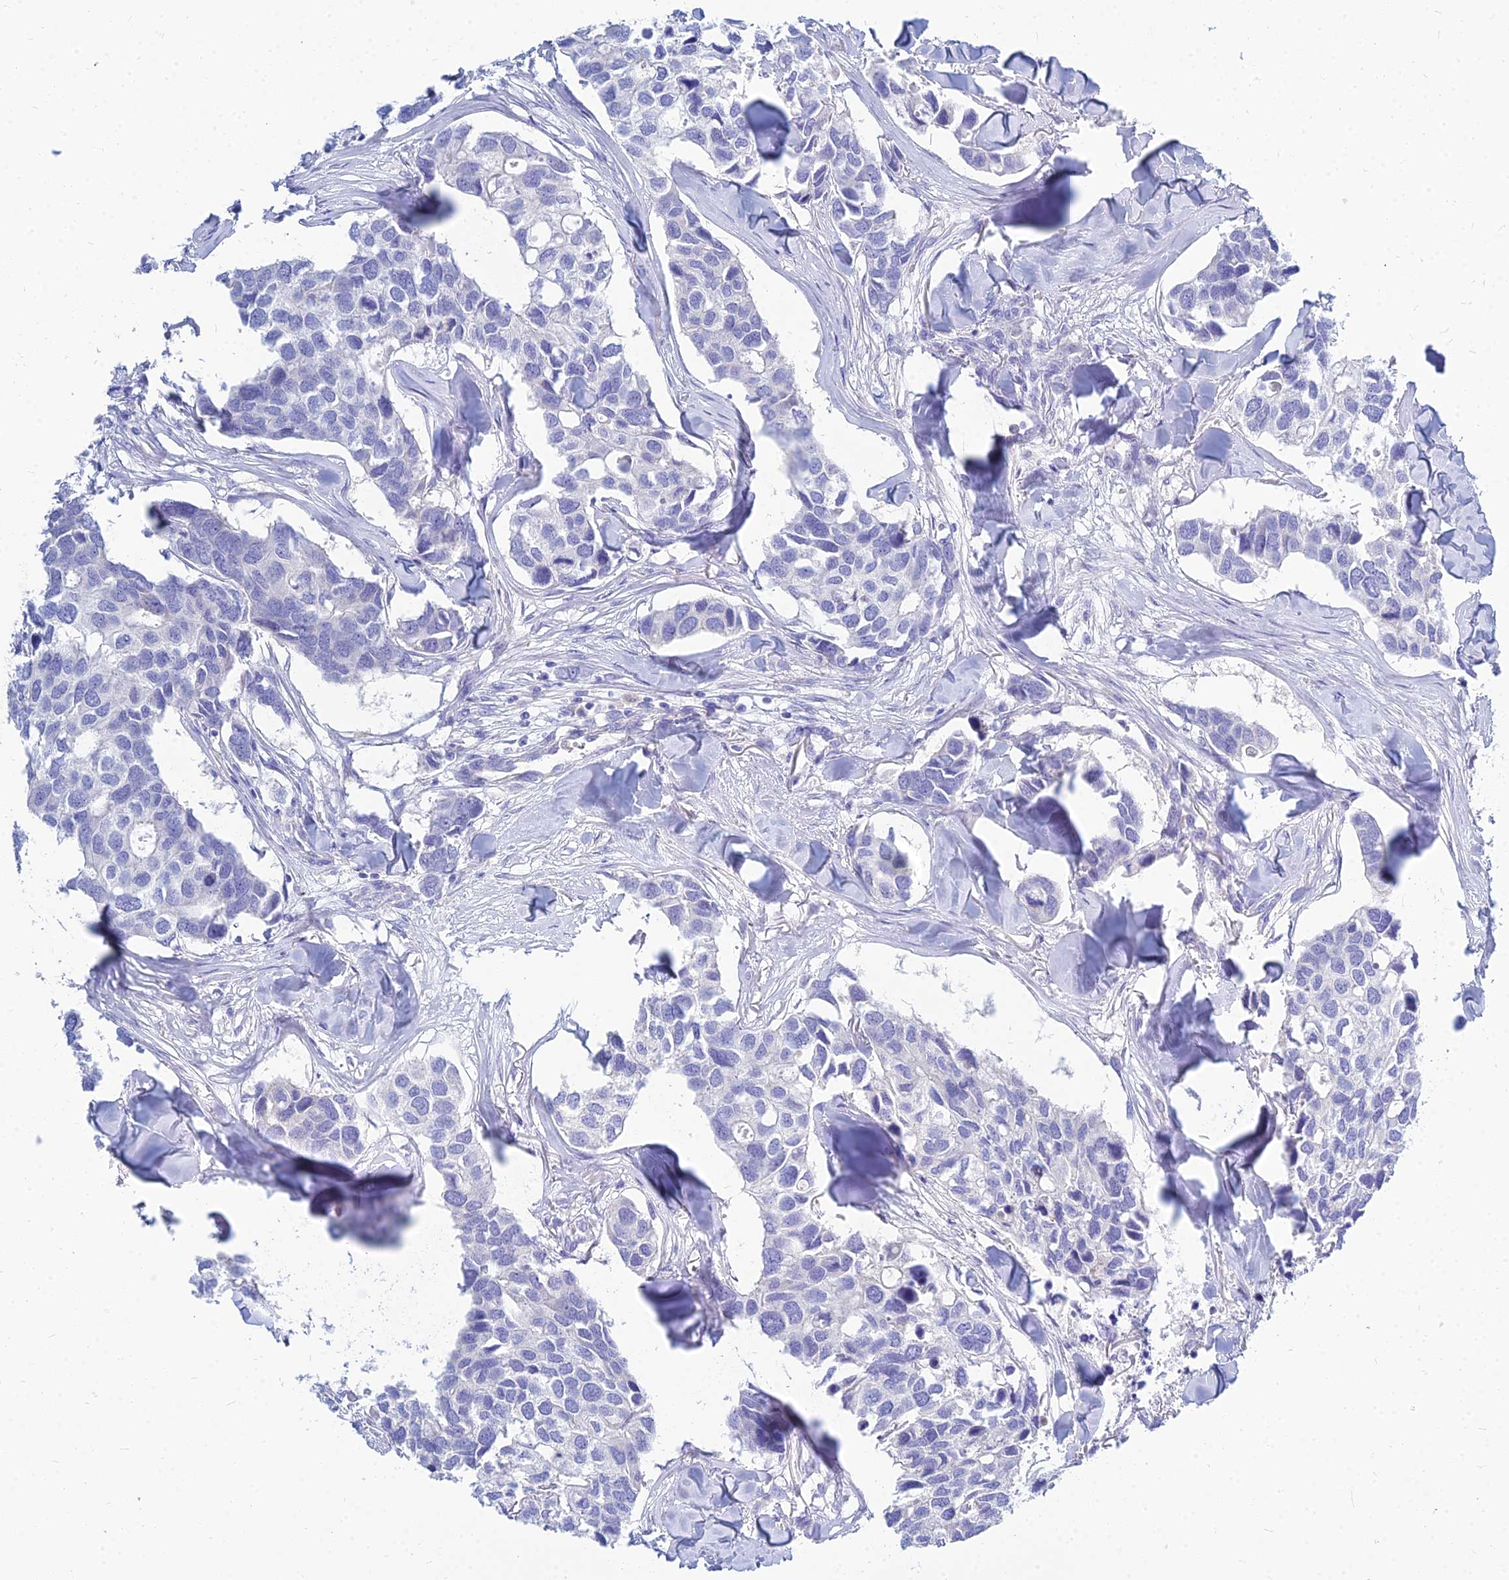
{"staining": {"intensity": "negative", "quantity": "none", "location": "none"}, "tissue": "breast cancer", "cell_type": "Tumor cells", "image_type": "cancer", "snomed": [{"axis": "morphology", "description": "Duct carcinoma"}, {"axis": "topography", "description": "Breast"}], "caption": "Human breast infiltrating ductal carcinoma stained for a protein using immunohistochemistry (IHC) shows no expression in tumor cells.", "gene": "ZNF552", "patient": {"sex": "female", "age": 83}}